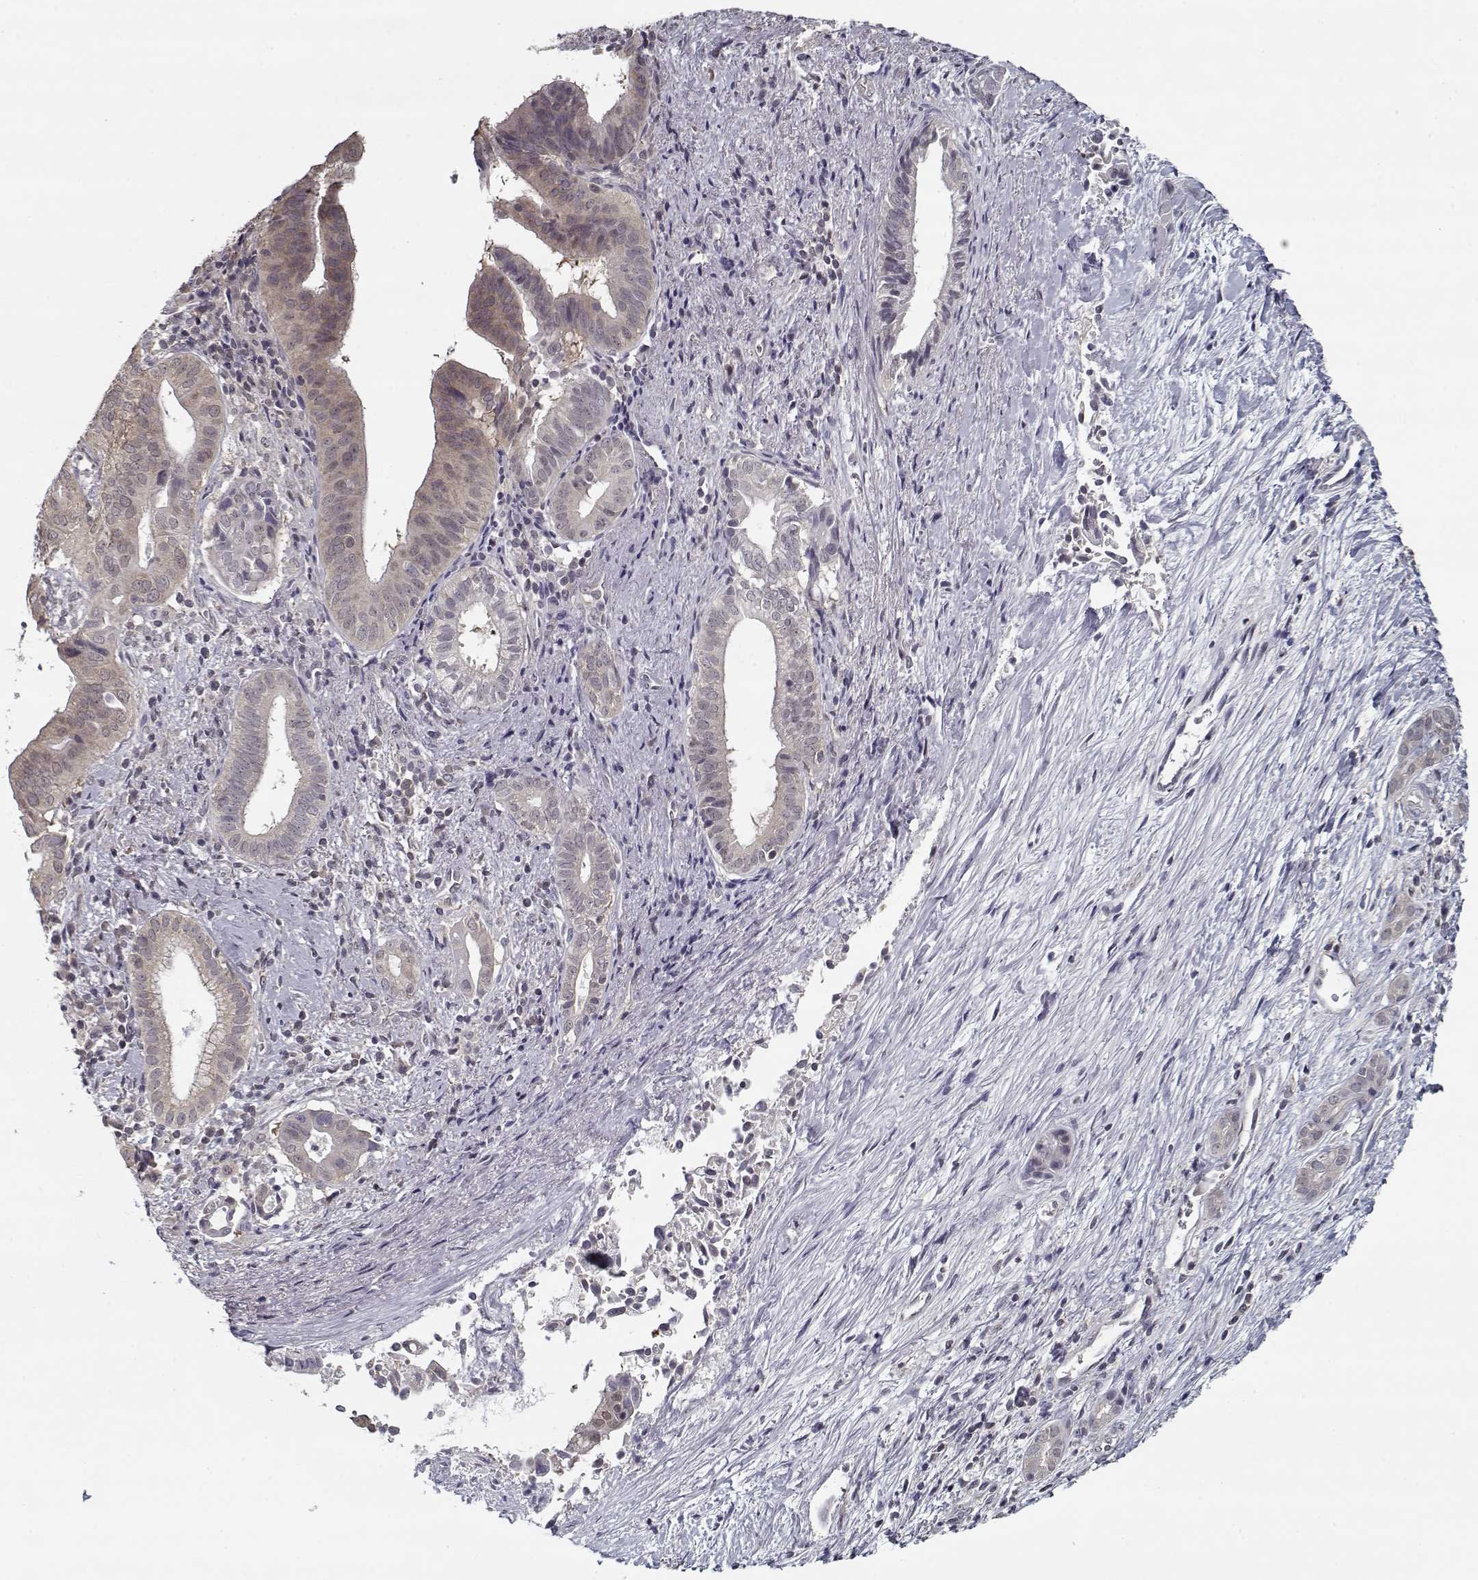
{"staining": {"intensity": "negative", "quantity": "none", "location": "none"}, "tissue": "pancreatic cancer", "cell_type": "Tumor cells", "image_type": "cancer", "snomed": [{"axis": "morphology", "description": "Adenocarcinoma, NOS"}, {"axis": "topography", "description": "Pancreas"}], "caption": "DAB immunohistochemical staining of human pancreatic cancer (adenocarcinoma) reveals no significant expression in tumor cells.", "gene": "TESPA1", "patient": {"sex": "male", "age": 61}}